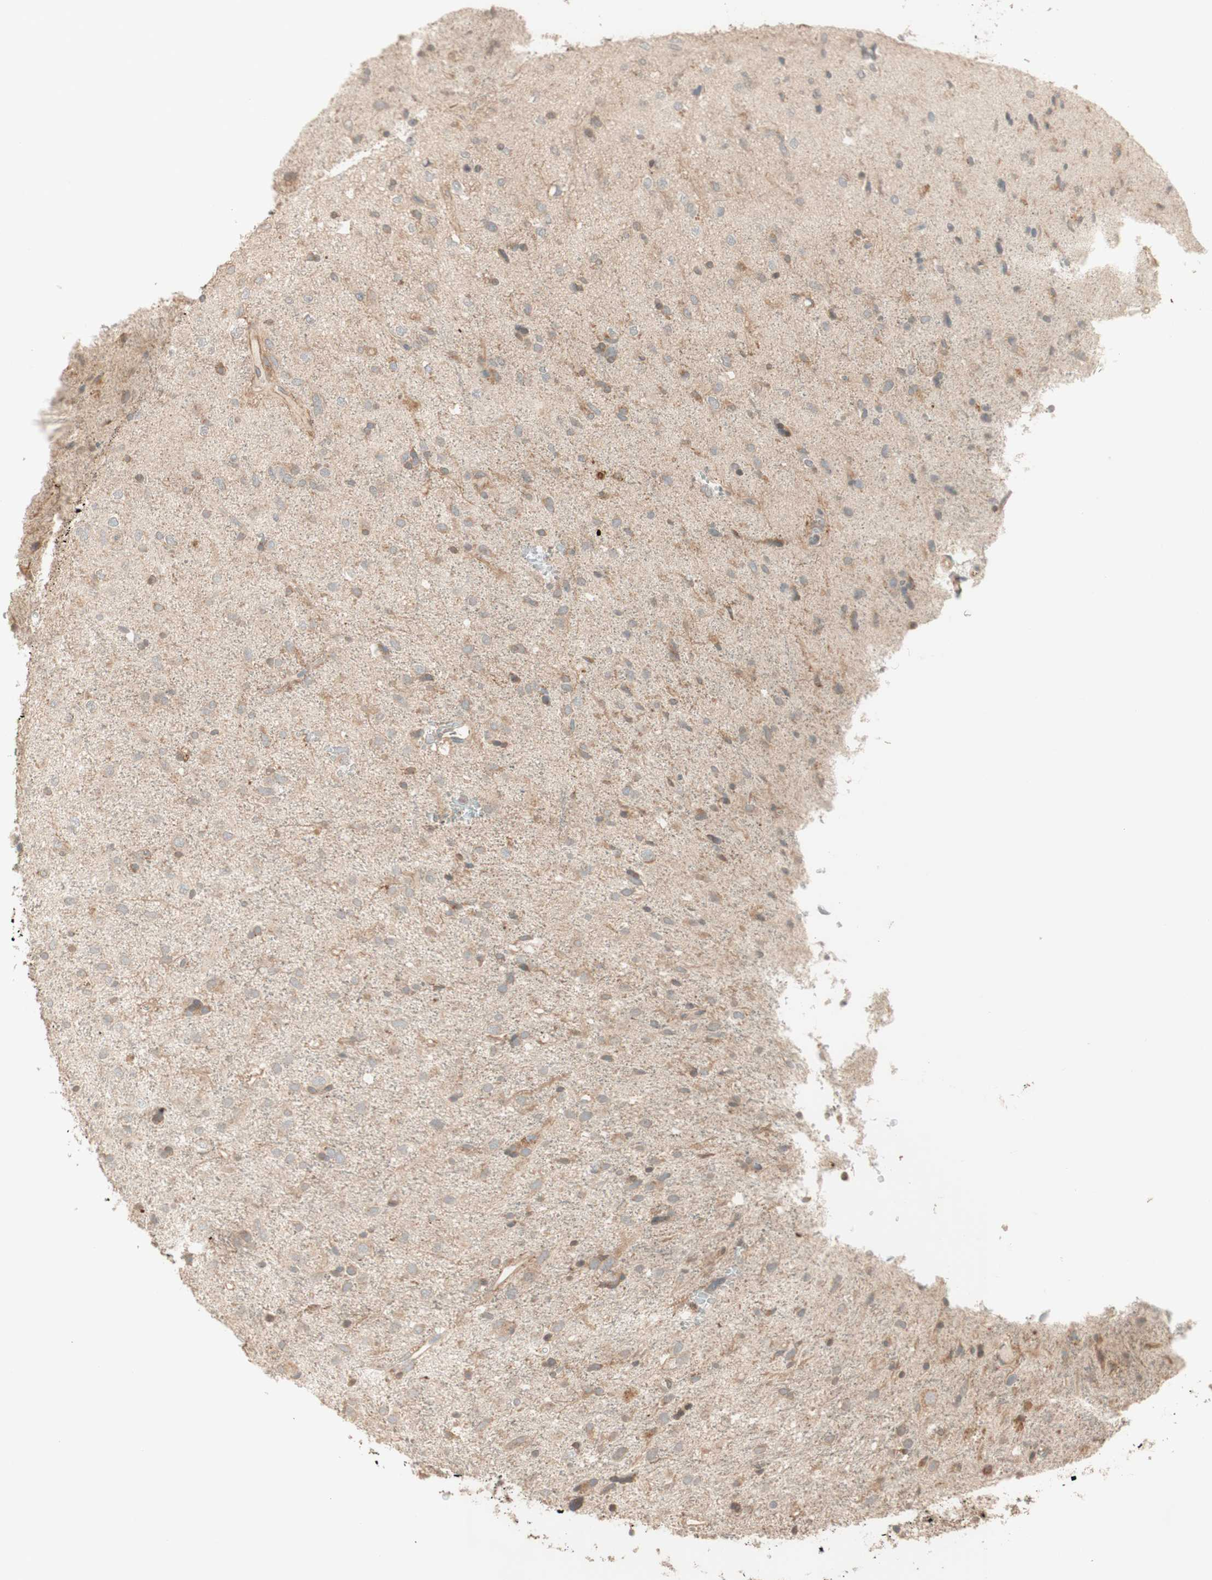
{"staining": {"intensity": "weak", "quantity": ">75%", "location": "cytoplasmic/membranous"}, "tissue": "glioma", "cell_type": "Tumor cells", "image_type": "cancer", "snomed": [{"axis": "morphology", "description": "Glioma, malignant, Low grade"}, {"axis": "topography", "description": "Brain"}], "caption": "High-magnification brightfield microscopy of glioma stained with DAB (brown) and counterstained with hematoxylin (blue). tumor cells exhibit weak cytoplasmic/membranous expression is identified in approximately>75% of cells. (DAB (3,3'-diaminobenzidine) = brown stain, brightfield microscopy at high magnification).", "gene": "CLCN2", "patient": {"sex": "male", "age": 77}}